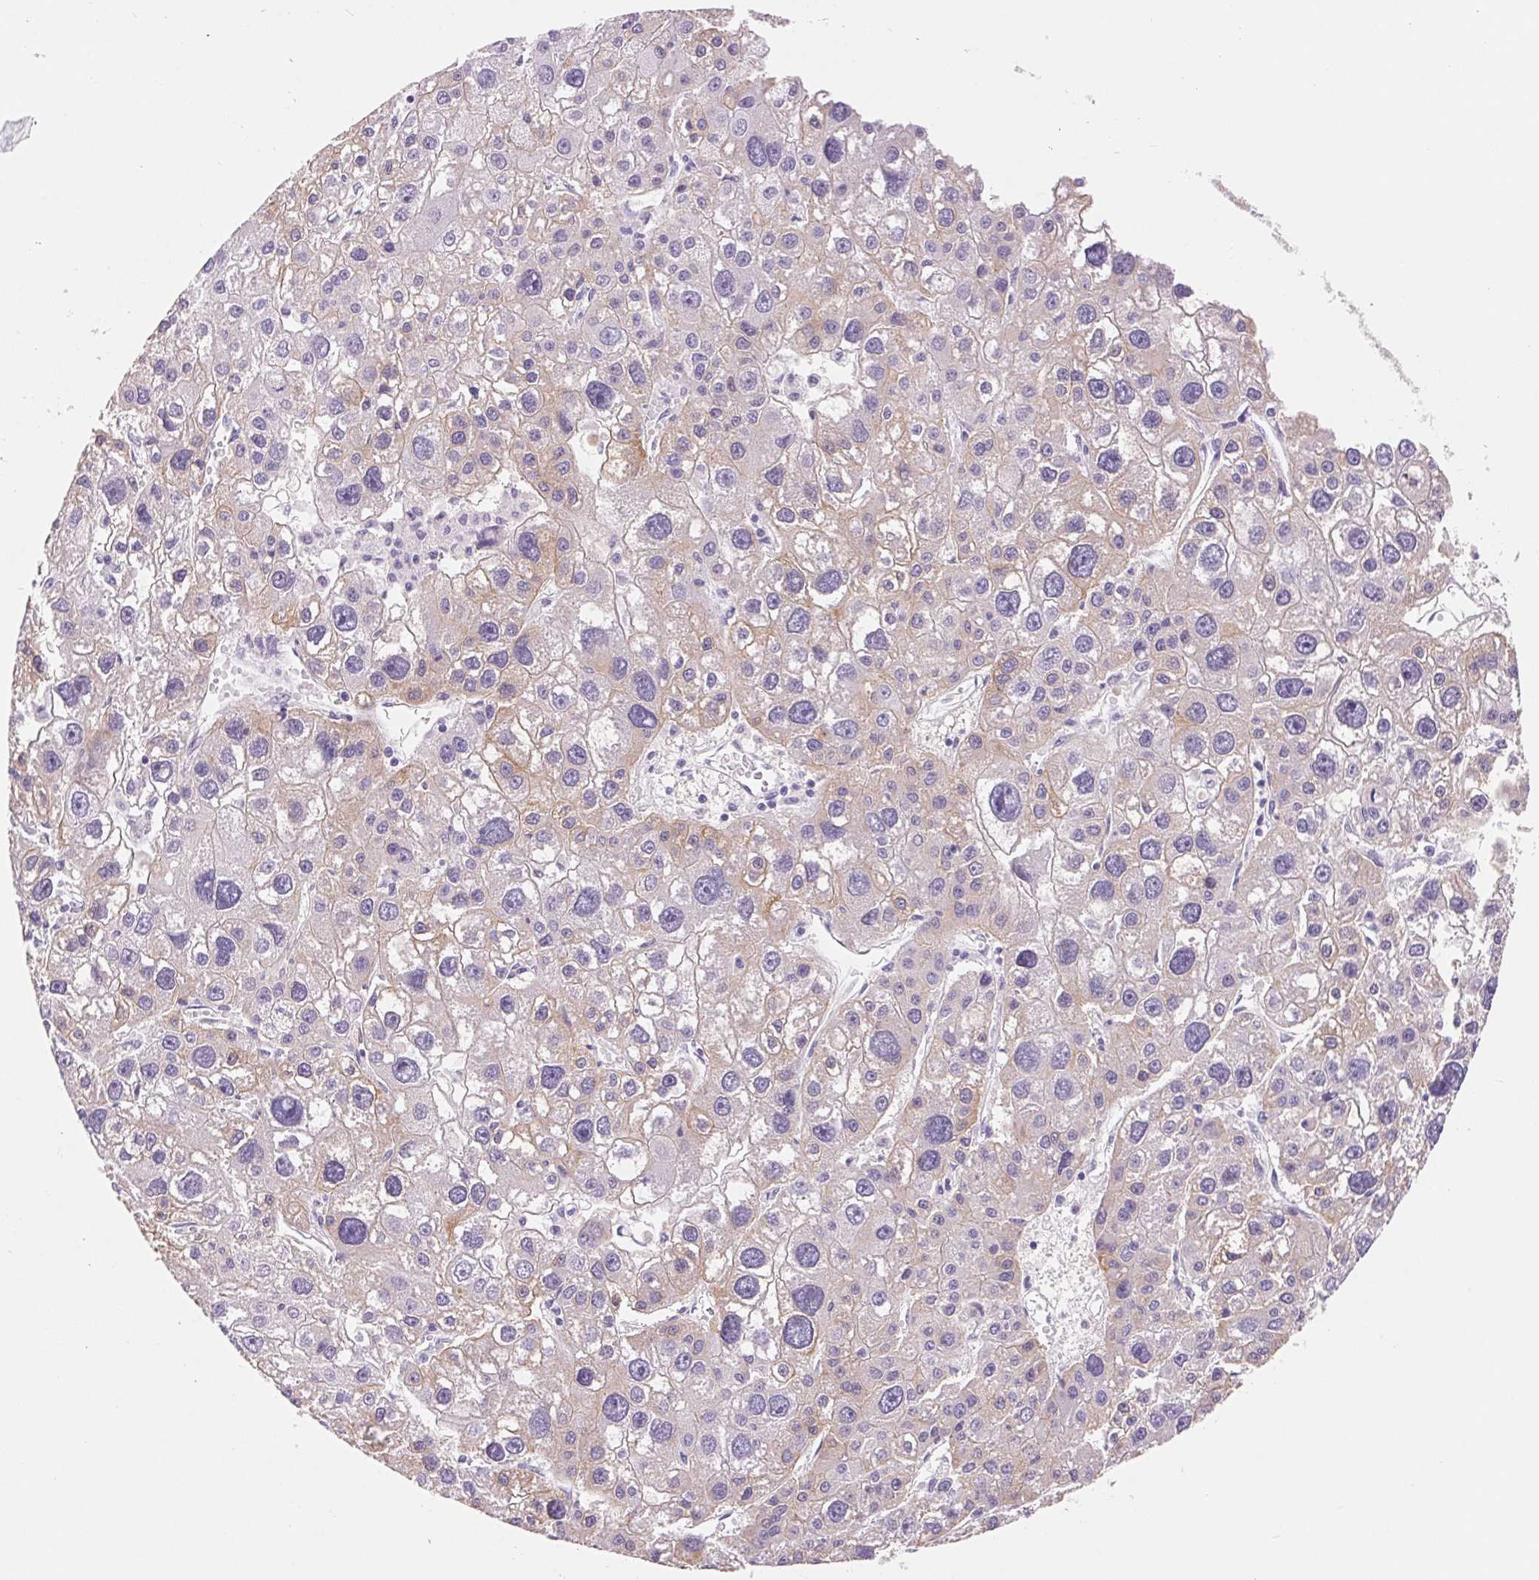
{"staining": {"intensity": "weak", "quantity": "25%-75%", "location": "cytoplasmic/membranous"}, "tissue": "liver cancer", "cell_type": "Tumor cells", "image_type": "cancer", "snomed": [{"axis": "morphology", "description": "Carcinoma, Hepatocellular, NOS"}, {"axis": "topography", "description": "Liver"}], "caption": "Liver cancer stained with a protein marker demonstrates weak staining in tumor cells.", "gene": "ASGR2", "patient": {"sex": "male", "age": 73}}